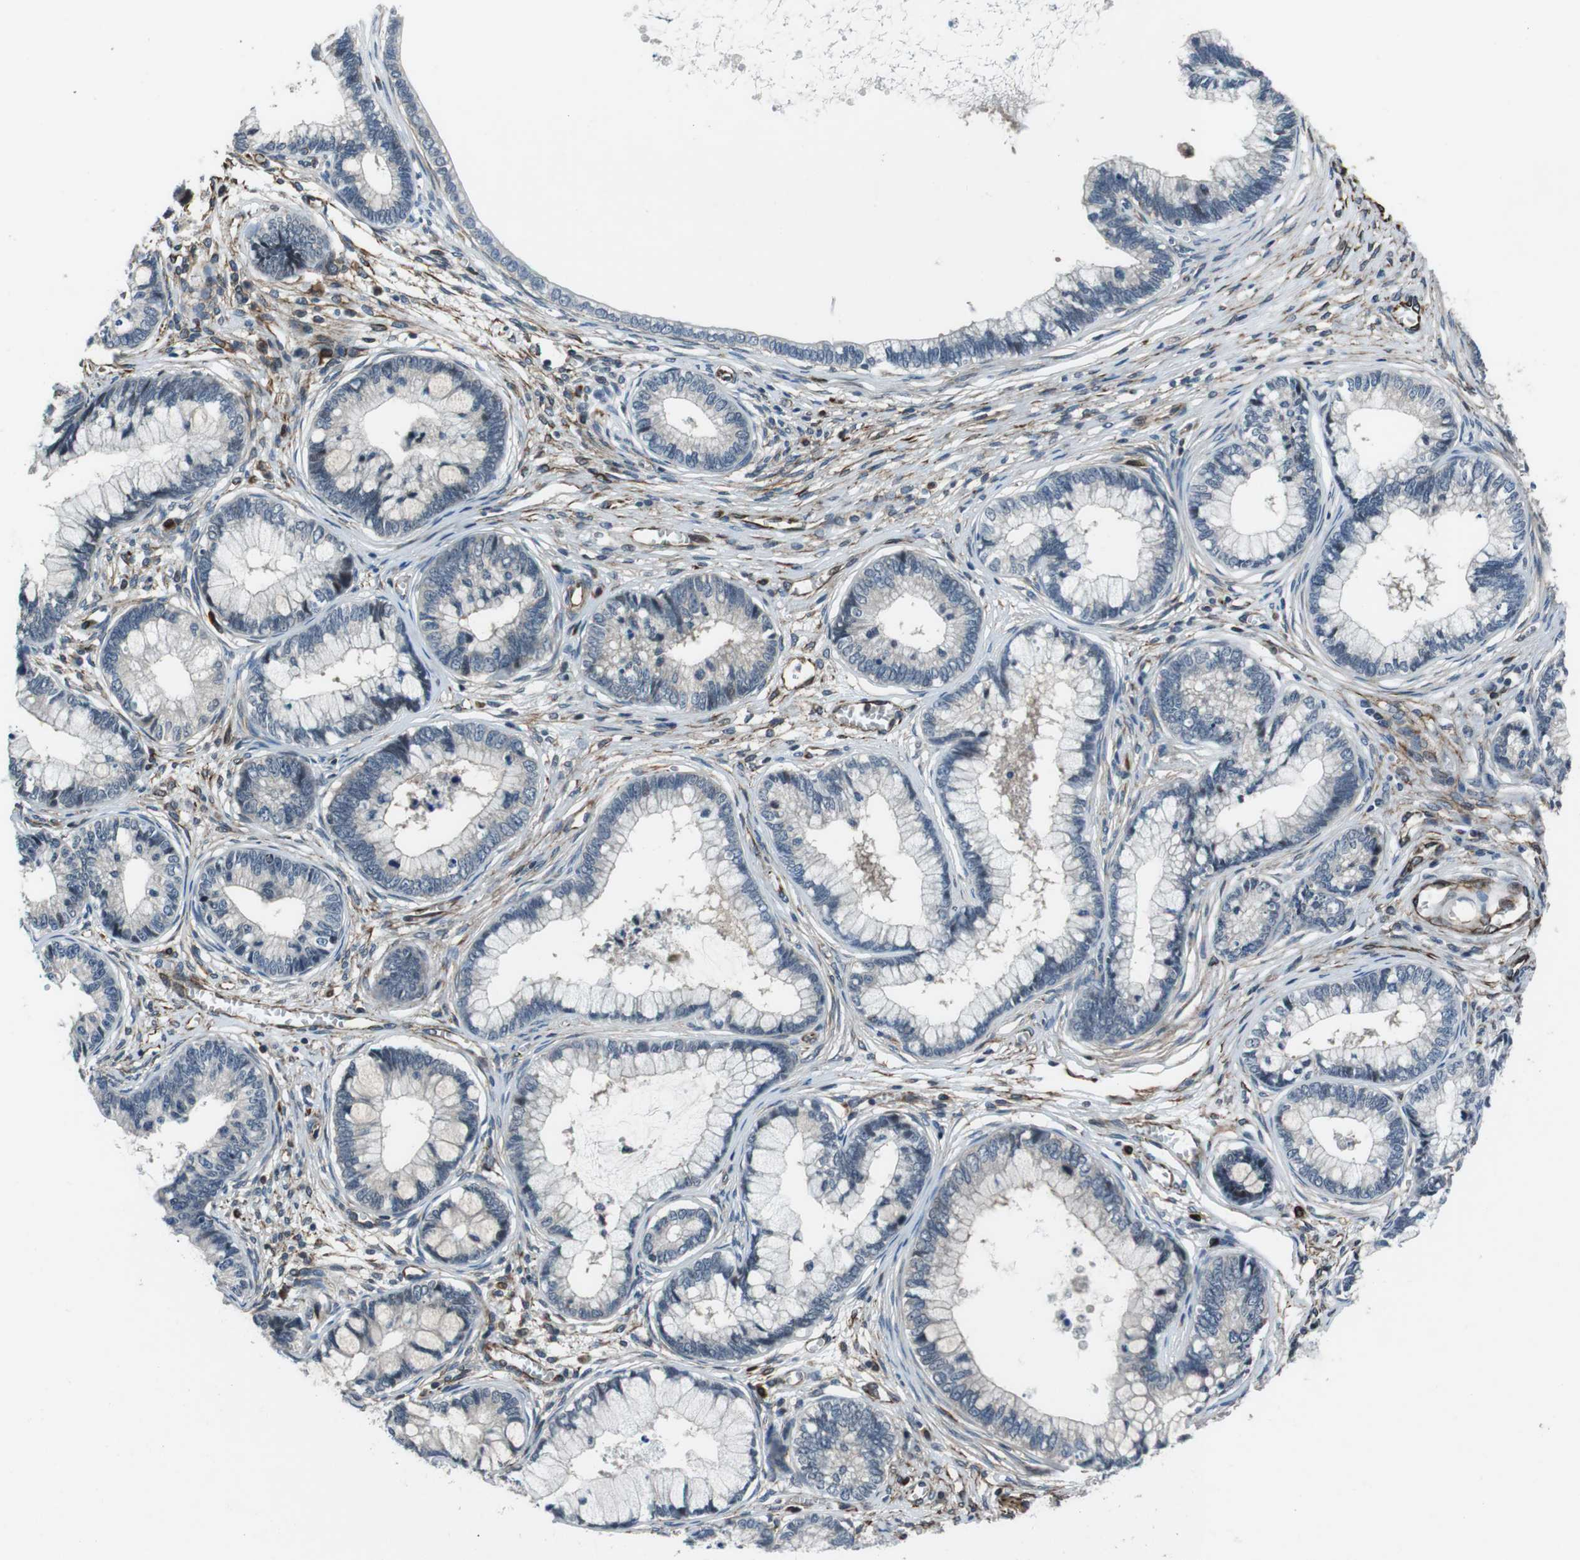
{"staining": {"intensity": "negative", "quantity": "none", "location": "none"}, "tissue": "cervical cancer", "cell_type": "Tumor cells", "image_type": "cancer", "snomed": [{"axis": "morphology", "description": "Adenocarcinoma, NOS"}, {"axis": "topography", "description": "Cervix"}], "caption": "This is a histopathology image of immunohistochemistry (IHC) staining of cervical cancer, which shows no expression in tumor cells. Brightfield microscopy of immunohistochemistry (IHC) stained with DAB (3,3'-diaminobenzidine) (brown) and hematoxylin (blue), captured at high magnification.", "gene": "LRRC49", "patient": {"sex": "female", "age": 44}}